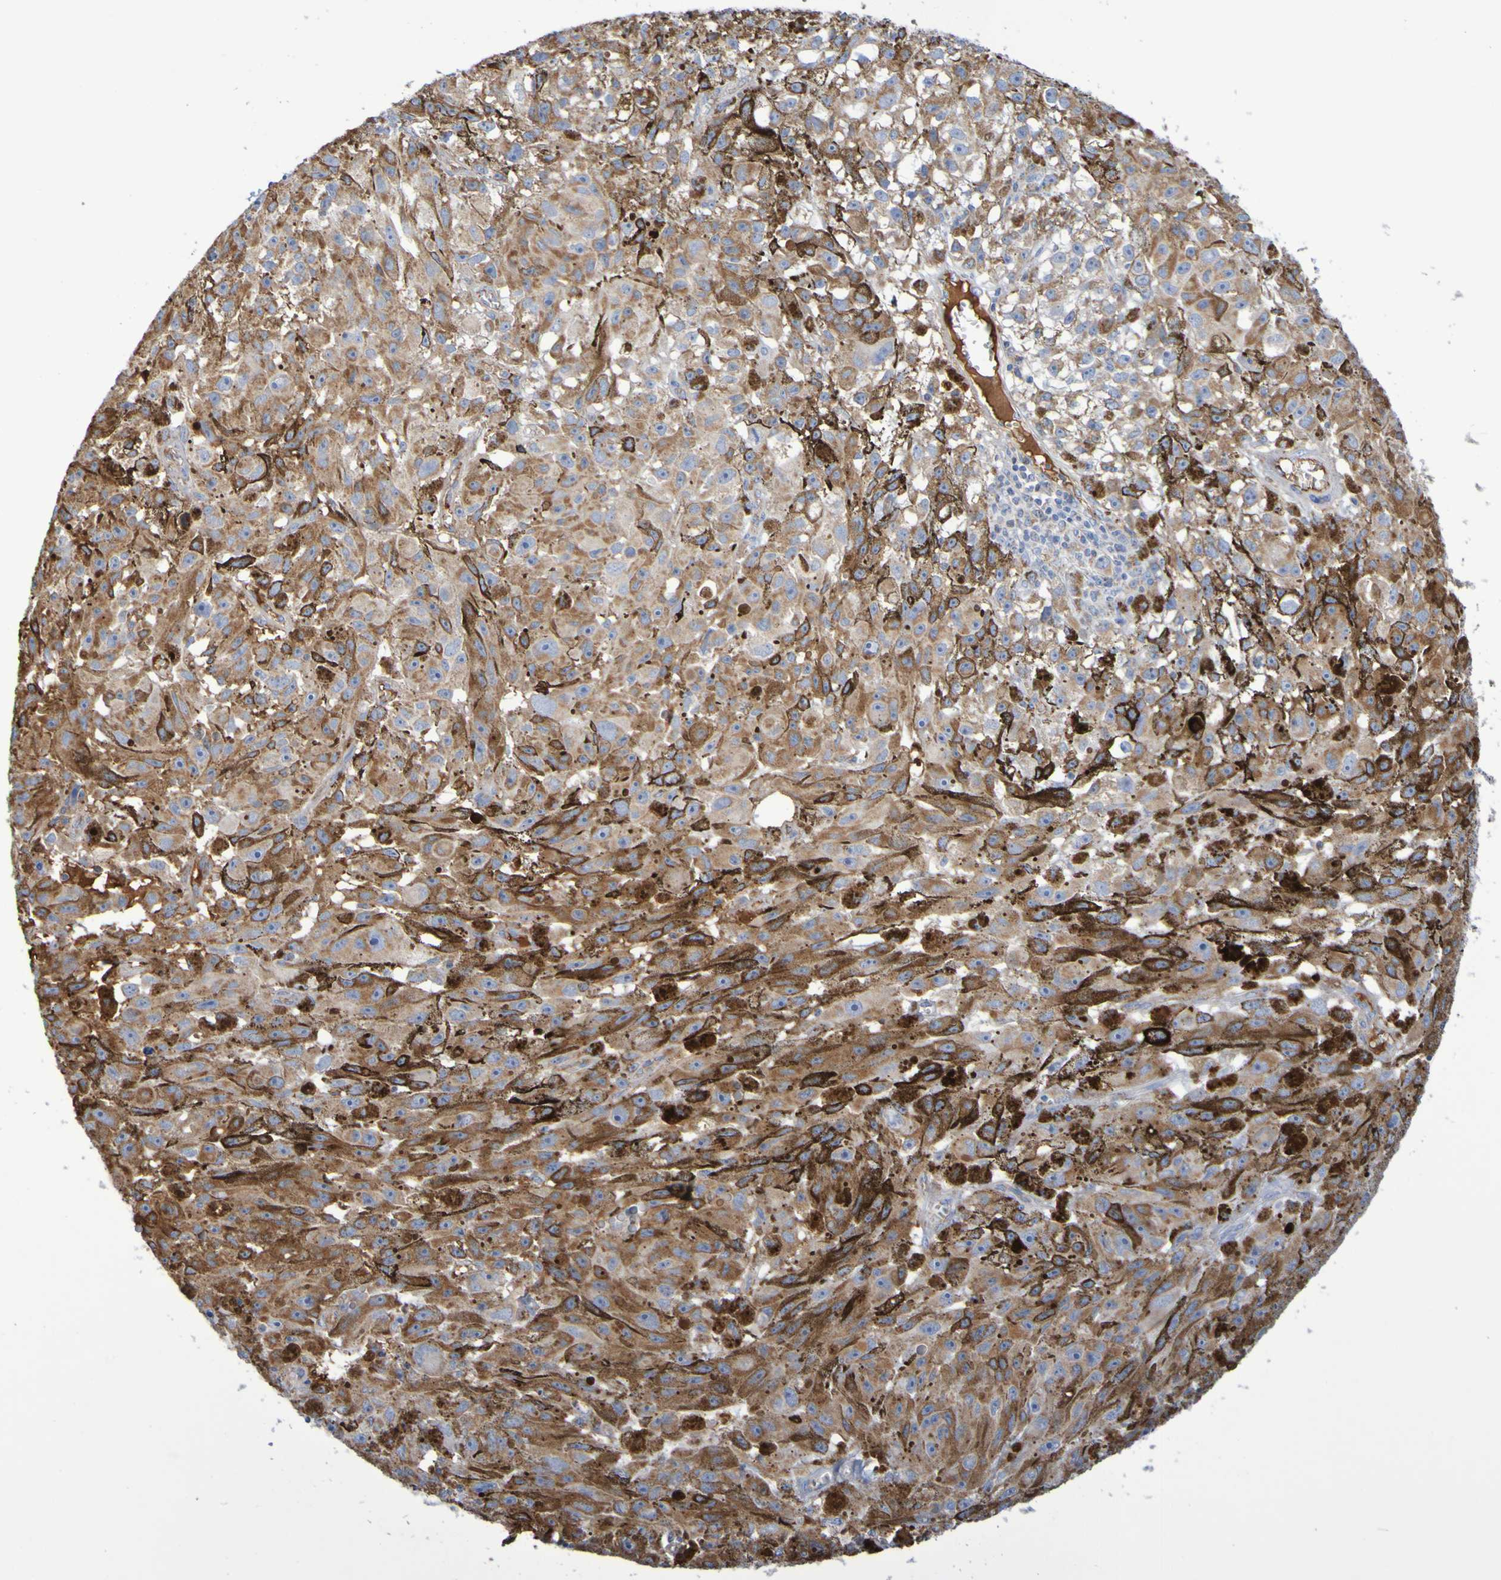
{"staining": {"intensity": "weak", "quantity": ">75%", "location": "cytoplasmic/membranous"}, "tissue": "melanoma", "cell_type": "Tumor cells", "image_type": "cancer", "snomed": [{"axis": "morphology", "description": "Malignant melanoma, NOS"}, {"axis": "topography", "description": "Skin"}], "caption": "About >75% of tumor cells in human malignant melanoma reveal weak cytoplasmic/membranous protein expression as visualized by brown immunohistochemical staining.", "gene": "CNTN2", "patient": {"sex": "female", "age": 104}}